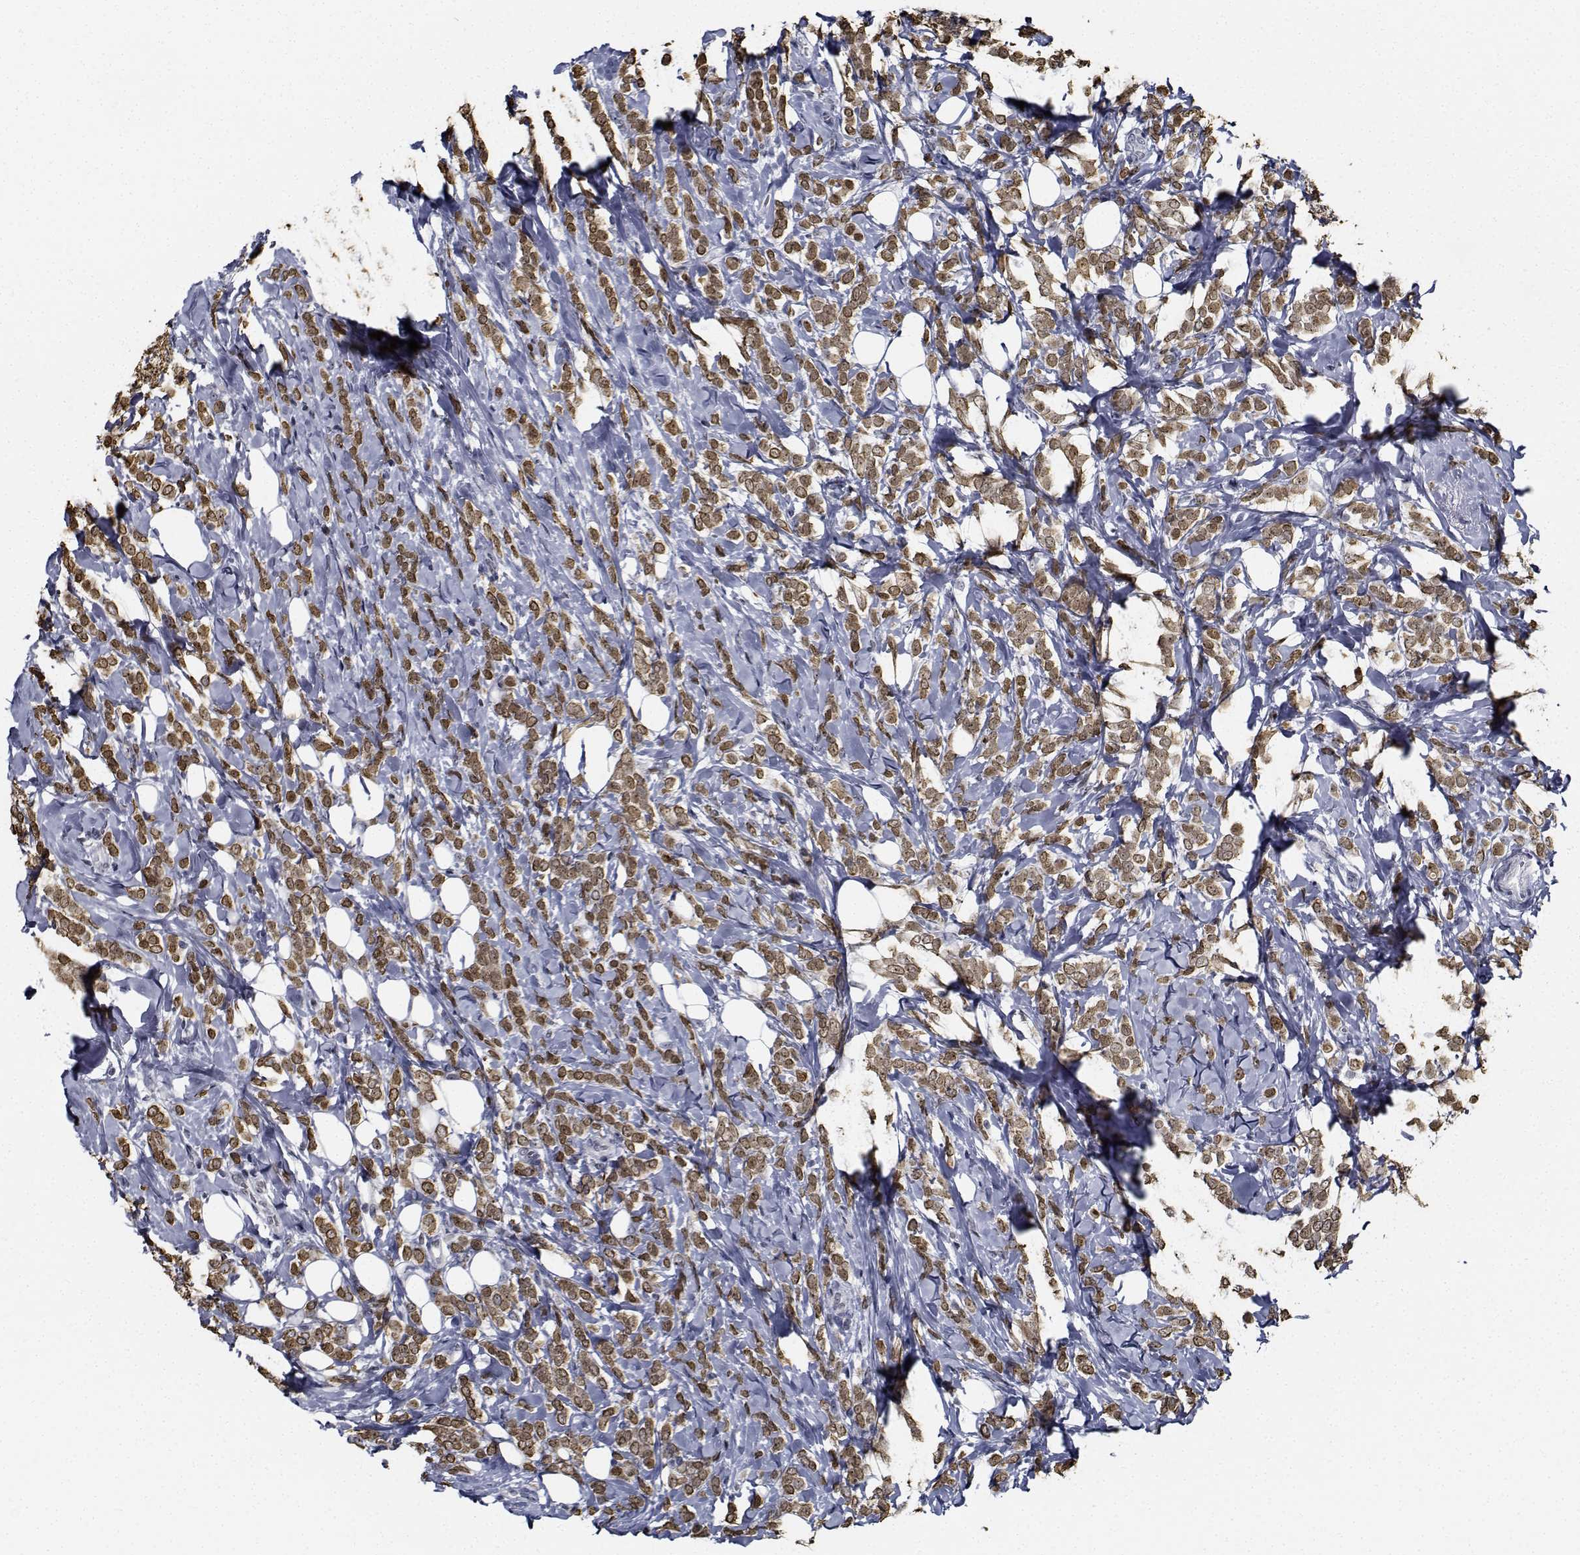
{"staining": {"intensity": "moderate", "quantity": ">75%", "location": "cytoplasmic/membranous,nuclear"}, "tissue": "breast cancer", "cell_type": "Tumor cells", "image_type": "cancer", "snomed": [{"axis": "morphology", "description": "Lobular carcinoma"}, {"axis": "topography", "description": "Breast"}], "caption": "A medium amount of moderate cytoplasmic/membranous and nuclear positivity is seen in about >75% of tumor cells in breast lobular carcinoma tissue.", "gene": "NVL", "patient": {"sex": "female", "age": 49}}